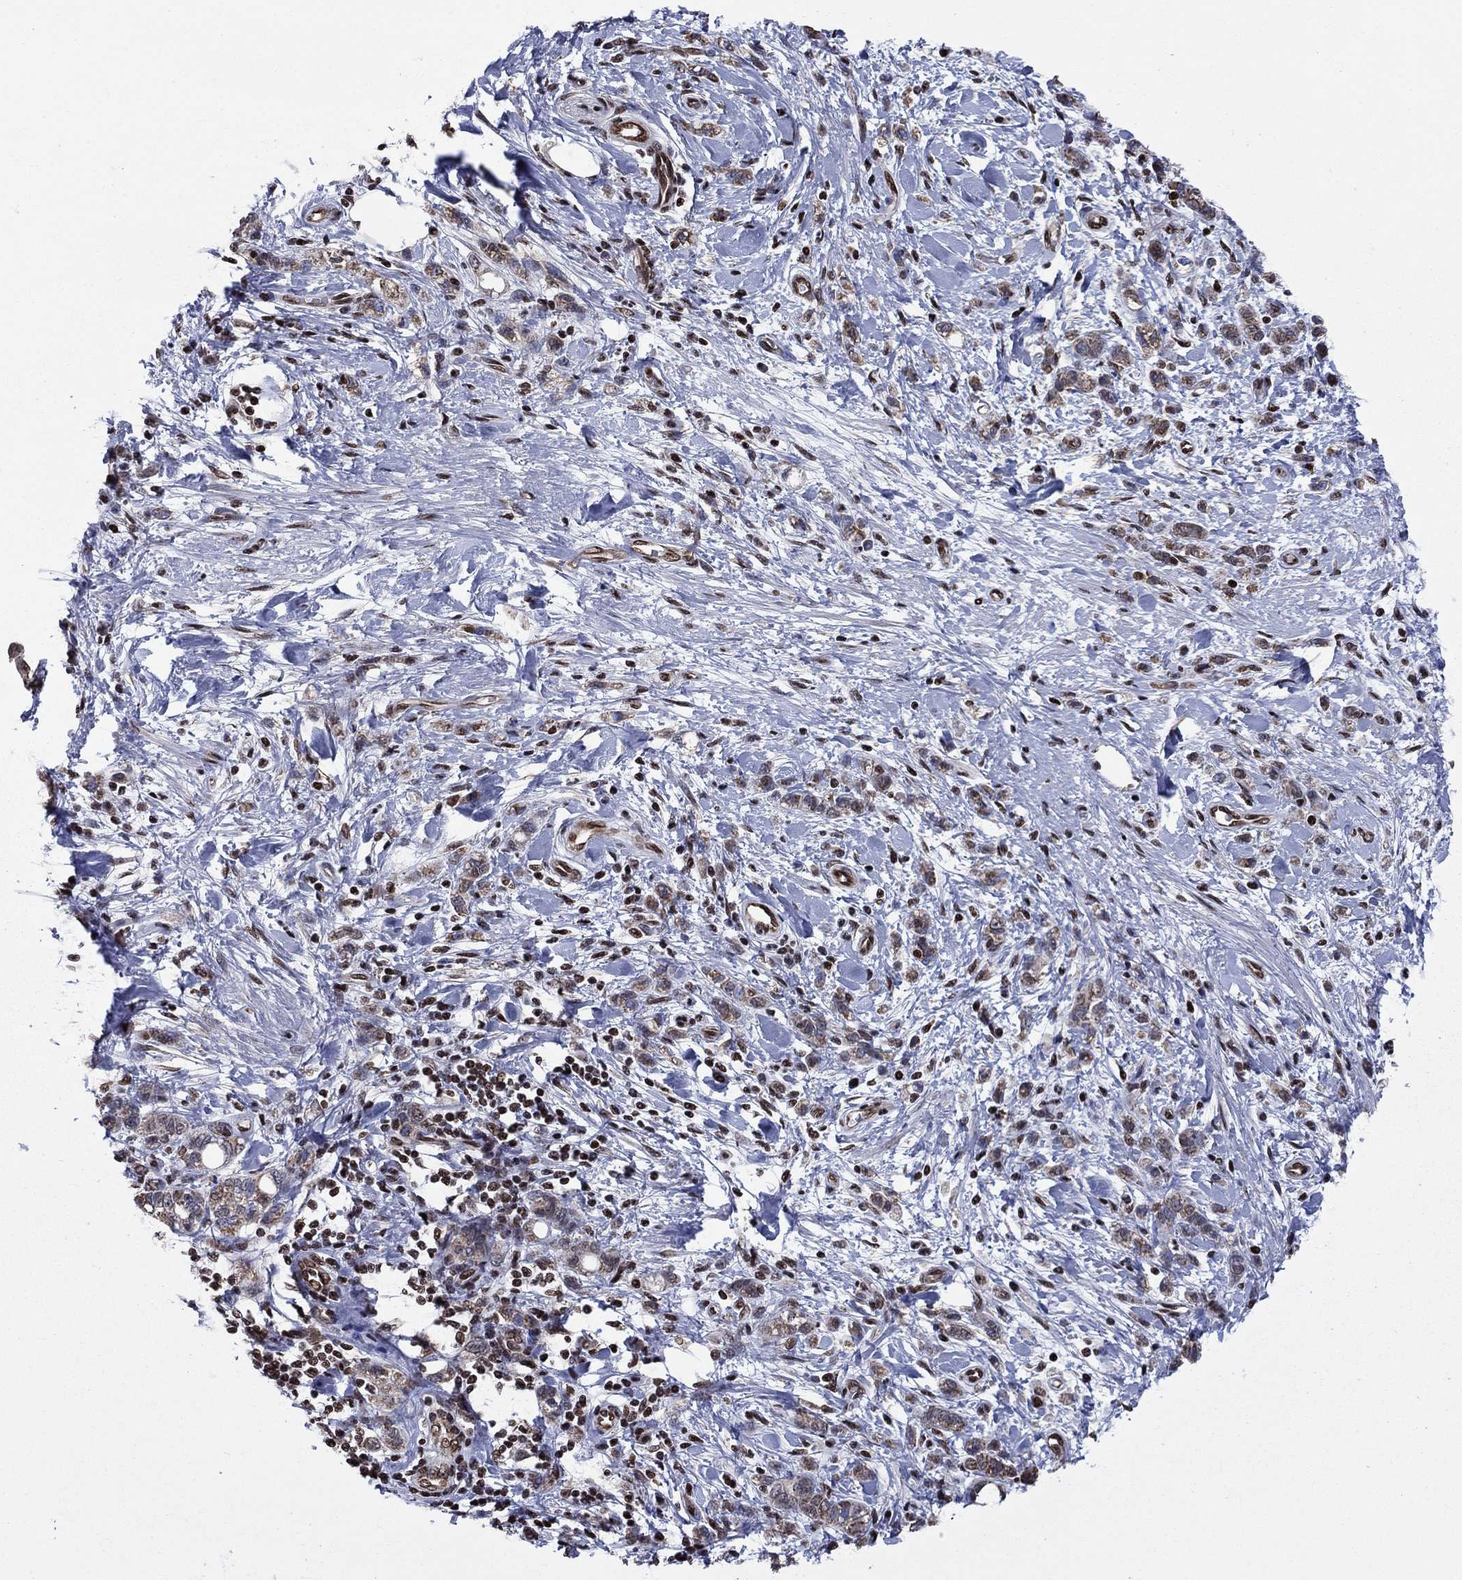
{"staining": {"intensity": "weak", "quantity": ">75%", "location": "cytoplasmic/membranous,nuclear"}, "tissue": "stomach cancer", "cell_type": "Tumor cells", "image_type": "cancer", "snomed": [{"axis": "morphology", "description": "Adenocarcinoma, NOS"}, {"axis": "topography", "description": "Stomach"}], "caption": "High-power microscopy captured an IHC histopathology image of stomach adenocarcinoma, revealing weak cytoplasmic/membranous and nuclear positivity in about >75% of tumor cells.", "gene": "N4BP2", "patient": {"sex": "male", "age": 77}}